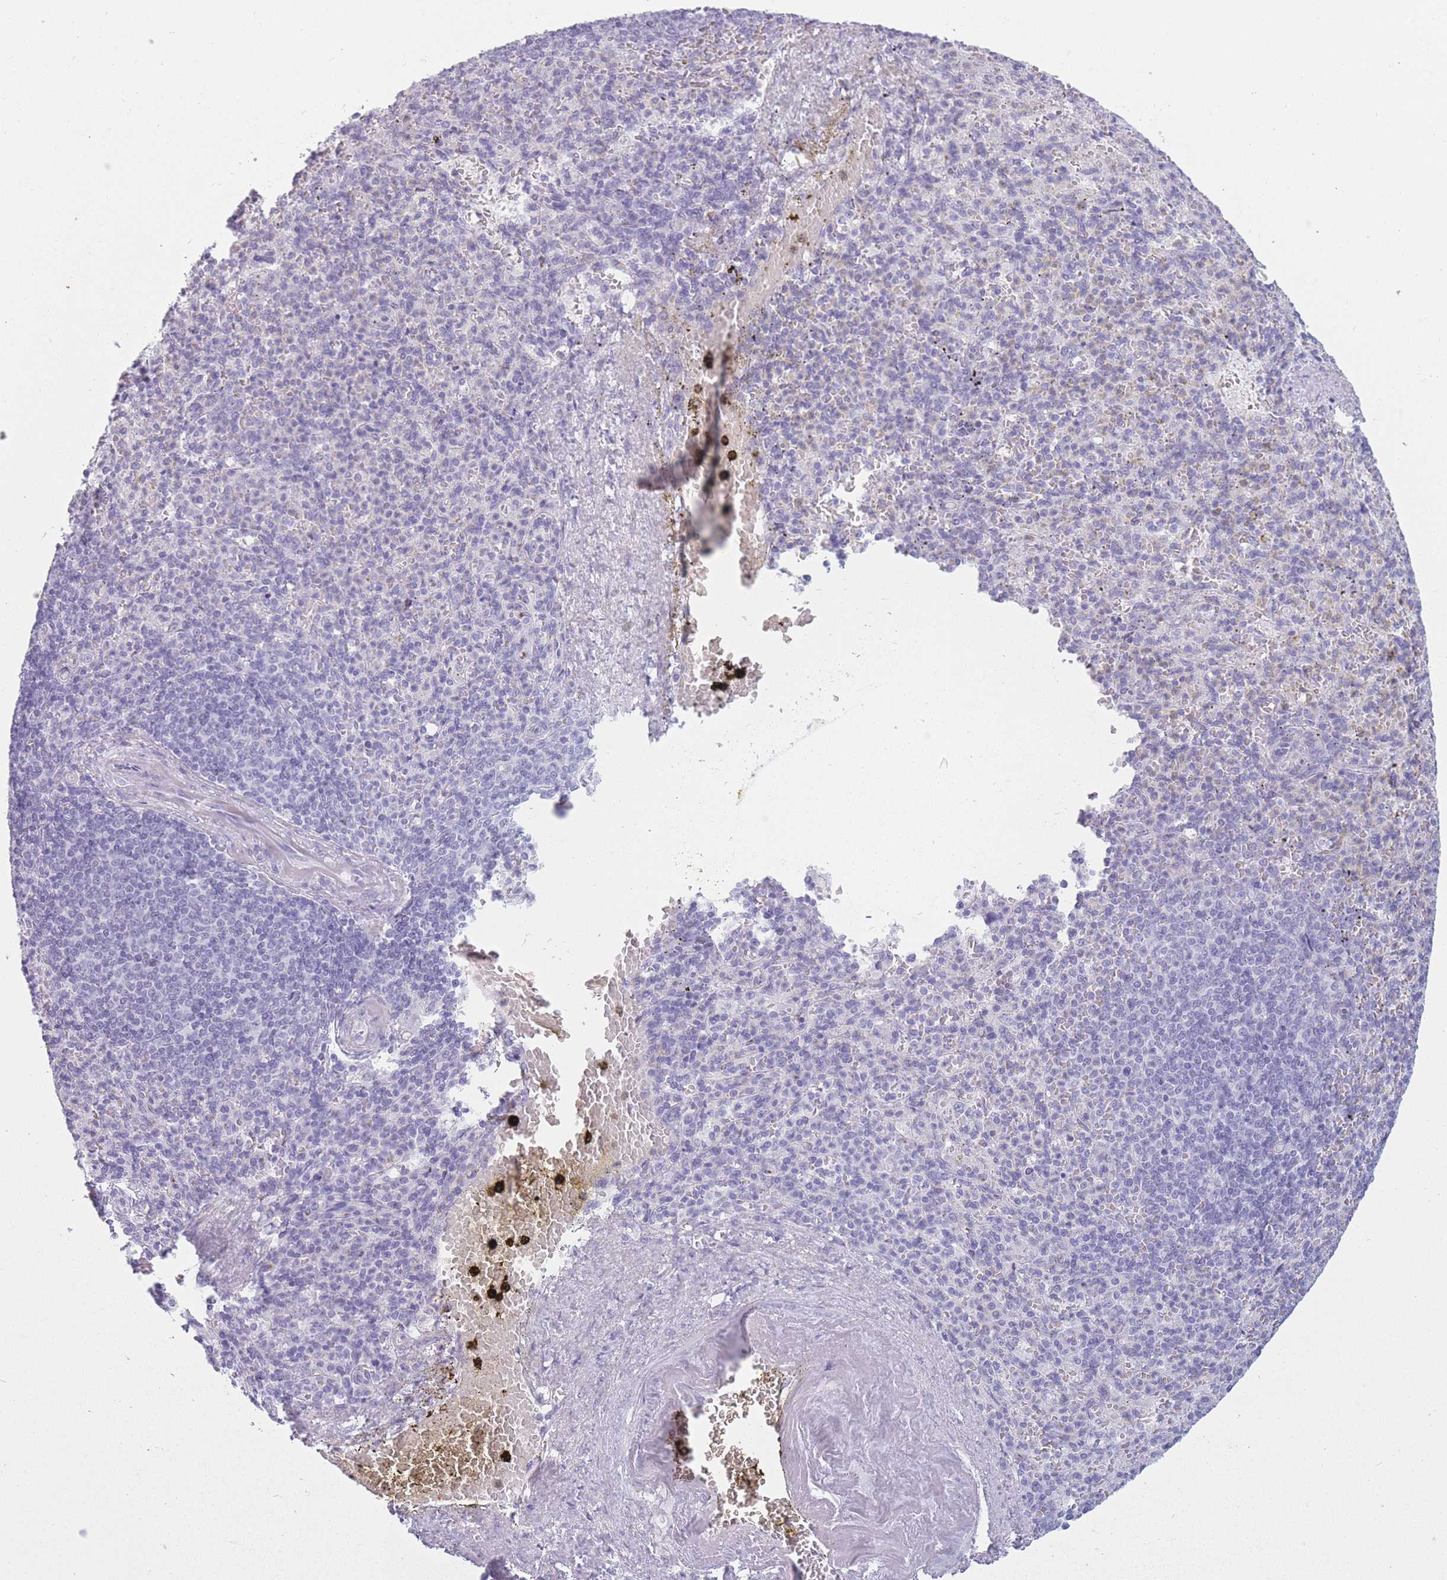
{"staining": {"intensity": "negative", "quantity": "none", "location": "none"}, "tissue": "spleen", "cell_type": "Cells in red pulp", "image_type": "normal", "snomed": [{"axis": "morphology", "description": "Normal tissue, NOS"}, {"axis": "topography", "description": "Spleen"}], "caption": "High magnification brightfield microscopy of unremarkable spleen stained with DAB (3,3'-diaminobenzidine) (brown) and counterstained with hematoxylin (blue): cells in red pulp show no significant positivity. Brightfield microscopy of IHC stained with DAB (brown) and hematoxylin (blue), captured at high magnification.", "gene": "GOLGA6A", "patient": {"sex": "female", "age": 74}}